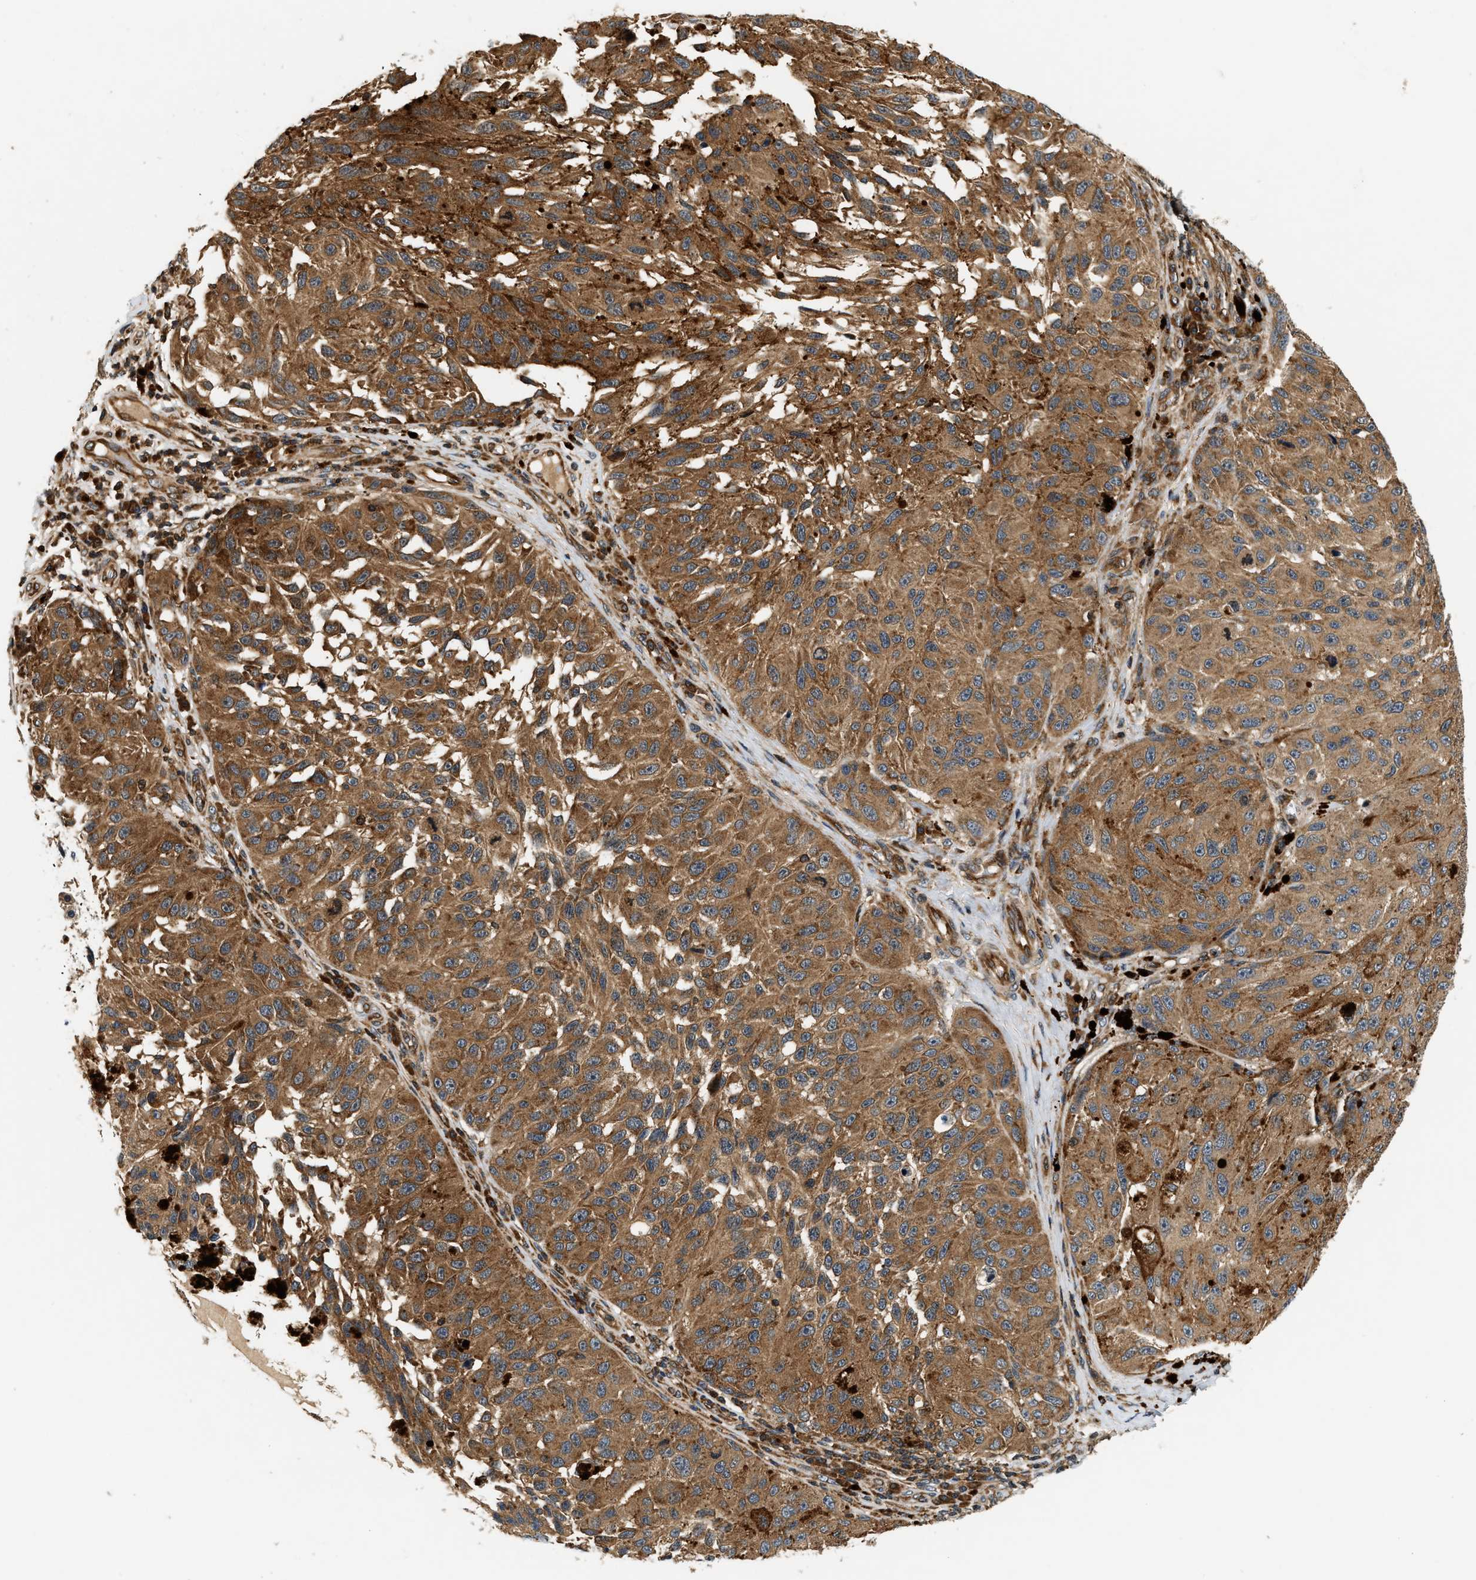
{"staining": {"intensity": "moderate", "quantity": ">75%", "location": "cytoplasmic/membranous"}, "tissue": "melanoma", "cell_type": "Tumor cells", "image_type": "cancer", "snomed": [{"axis": "morphology", "description": "Malignant melanoma, NOS"}, {"axis": "topography", "description": "Skin"}], "caption": "The micrograph exhibits staining of malignant melanoma, revealing moderate cytoplasmic/membranous protein positivity (brown color) within tumor cells. The staining is performed using DAB (3,3'-diaminobenzidine) brown chromogen to label protein expression. The nuclei are counter-stained blue using hematoxylin.", "gene": "SAMD9", "patient": {"sex": "female", "age": 73}}